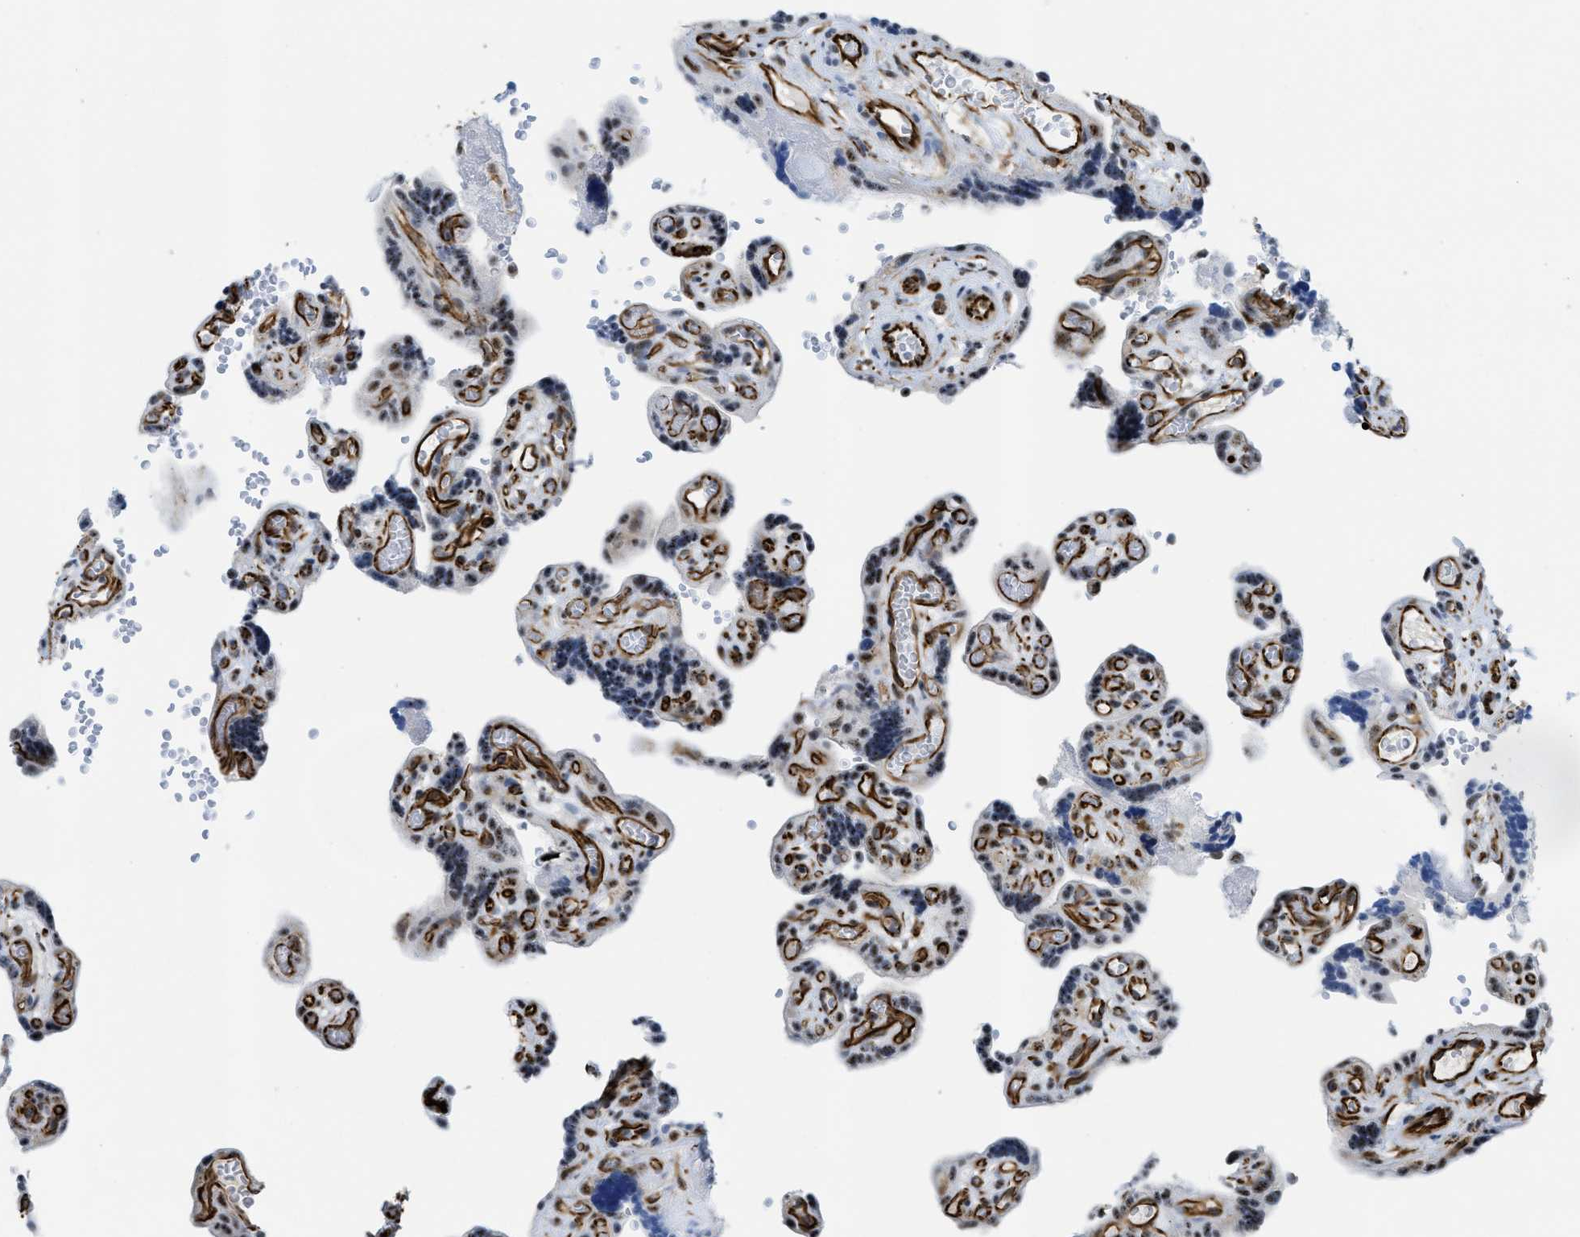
{"staining": {"intensity": "strong", "quantity": ">75%", "location": "cytoplasmic/membranous,nuclear"}, "tissue": "placenta", "cell_type": "Decidual cells", "image_type": "normal", "snomed": [{"axis": "morphology", "description": "Normal tissue, NOS"}, {"axis": "topography", "description": "Placenta"}], "caption": "Immunohistochemical staining of normal human placenta demonstrates high levels of strong cytoplasmic/membranous,nuclear positivity in about >75% of decidual cells. Immunohistochemistry stains the protein of interest in brown and the nuclei are stained blue.", "gene": "LRRC8B", "patient": {"sex": "female", "age": 30}}